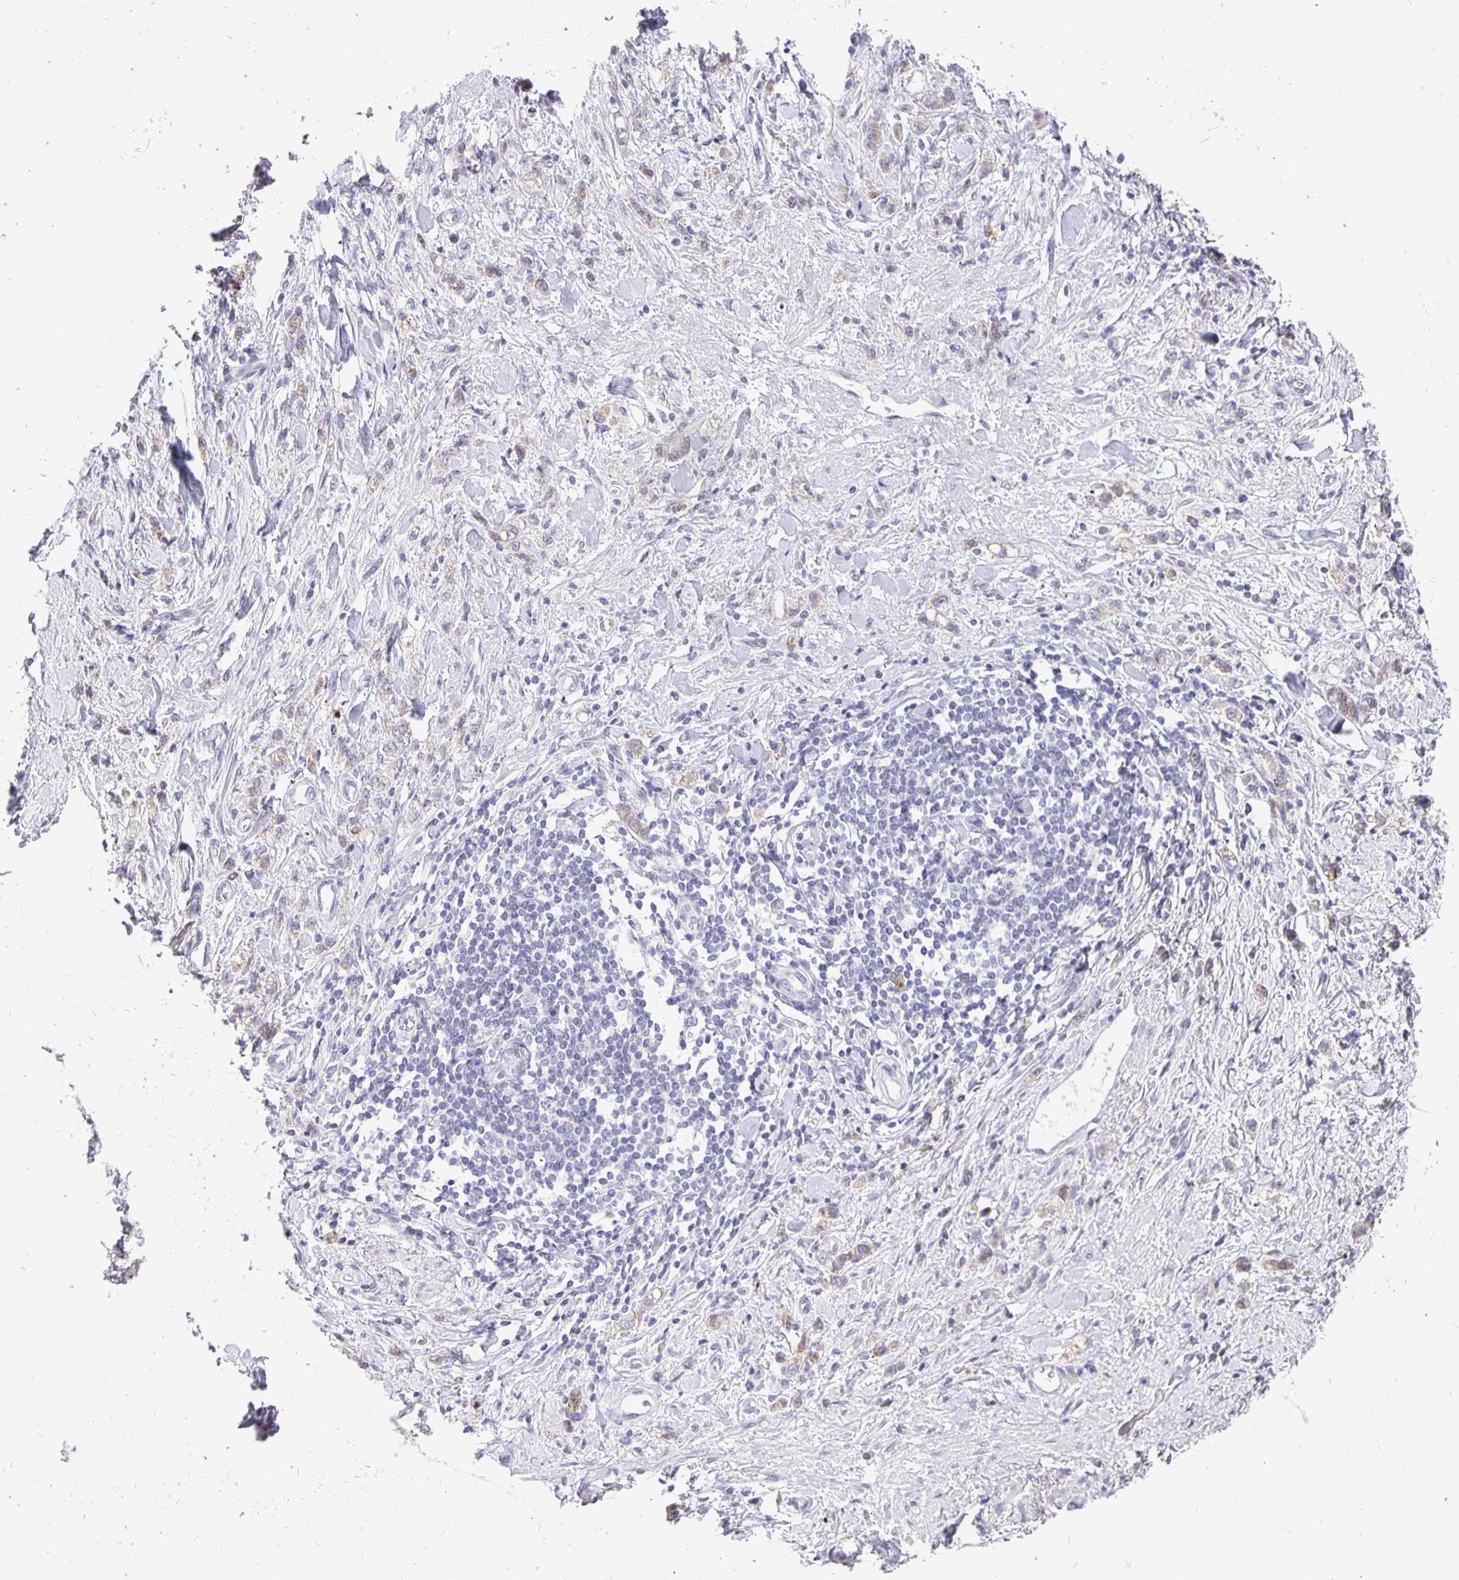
{"staining": {"intensity": "weak", "quantity": "25%-75%", "location": "cytoplasmic/membranous"}, "tissue": "stomach cancer", "cell_type": "Tumor cells", "image_type": "cancer", "snomed": [{"axis": "morphology", "description": "Adenocarcinoma, NOS"}, {"axis": "topography", "description": "Stomach"}], "caption": "A histopathology image of human adenocarcinoma (stomach) stained for a protein demonstrates weak cytoplasmic/membranous brown staining in tumor cells.", "gene": "ERBB2", "patient": {"sex": "male", "age": 77}}